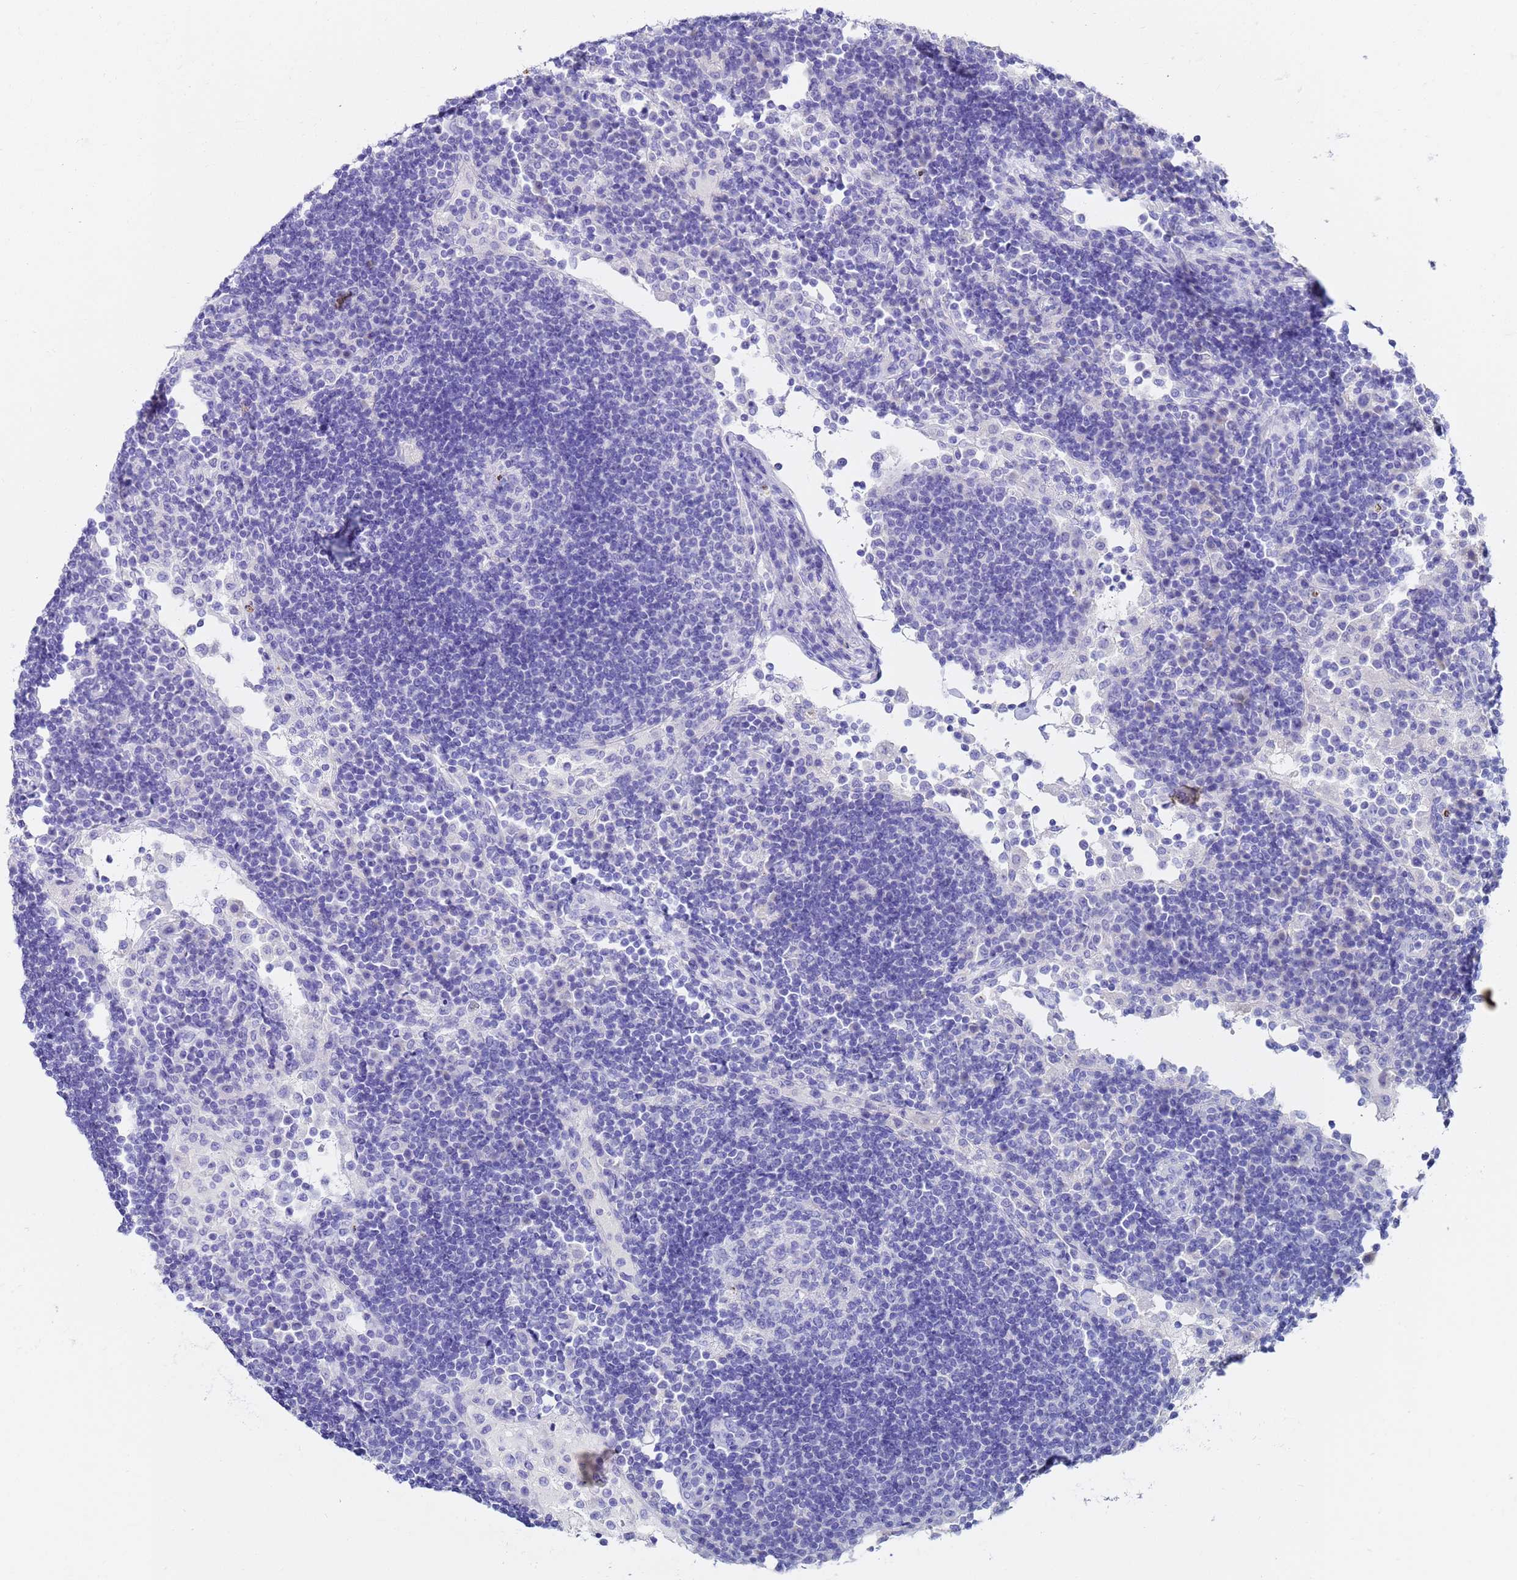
{"staining": {"intensity": "negative", "quantity": "none", "location": "none"}, "tissue": "lymph node", "cell_type": "Germinal center cells", "image_type": "normal", "snomed": [{"axis": "morphology", "description": "Normal tissue, NOS"}, {"axis": "topography", "description": "Lymph node"}], "caption": "Histopathology image shows no protein positivity in germinal center cells of benign lymph node. Nuclei are stained in blue.", "gene": "C2orf72", "patient": {"sex": "female", "age": 53}}